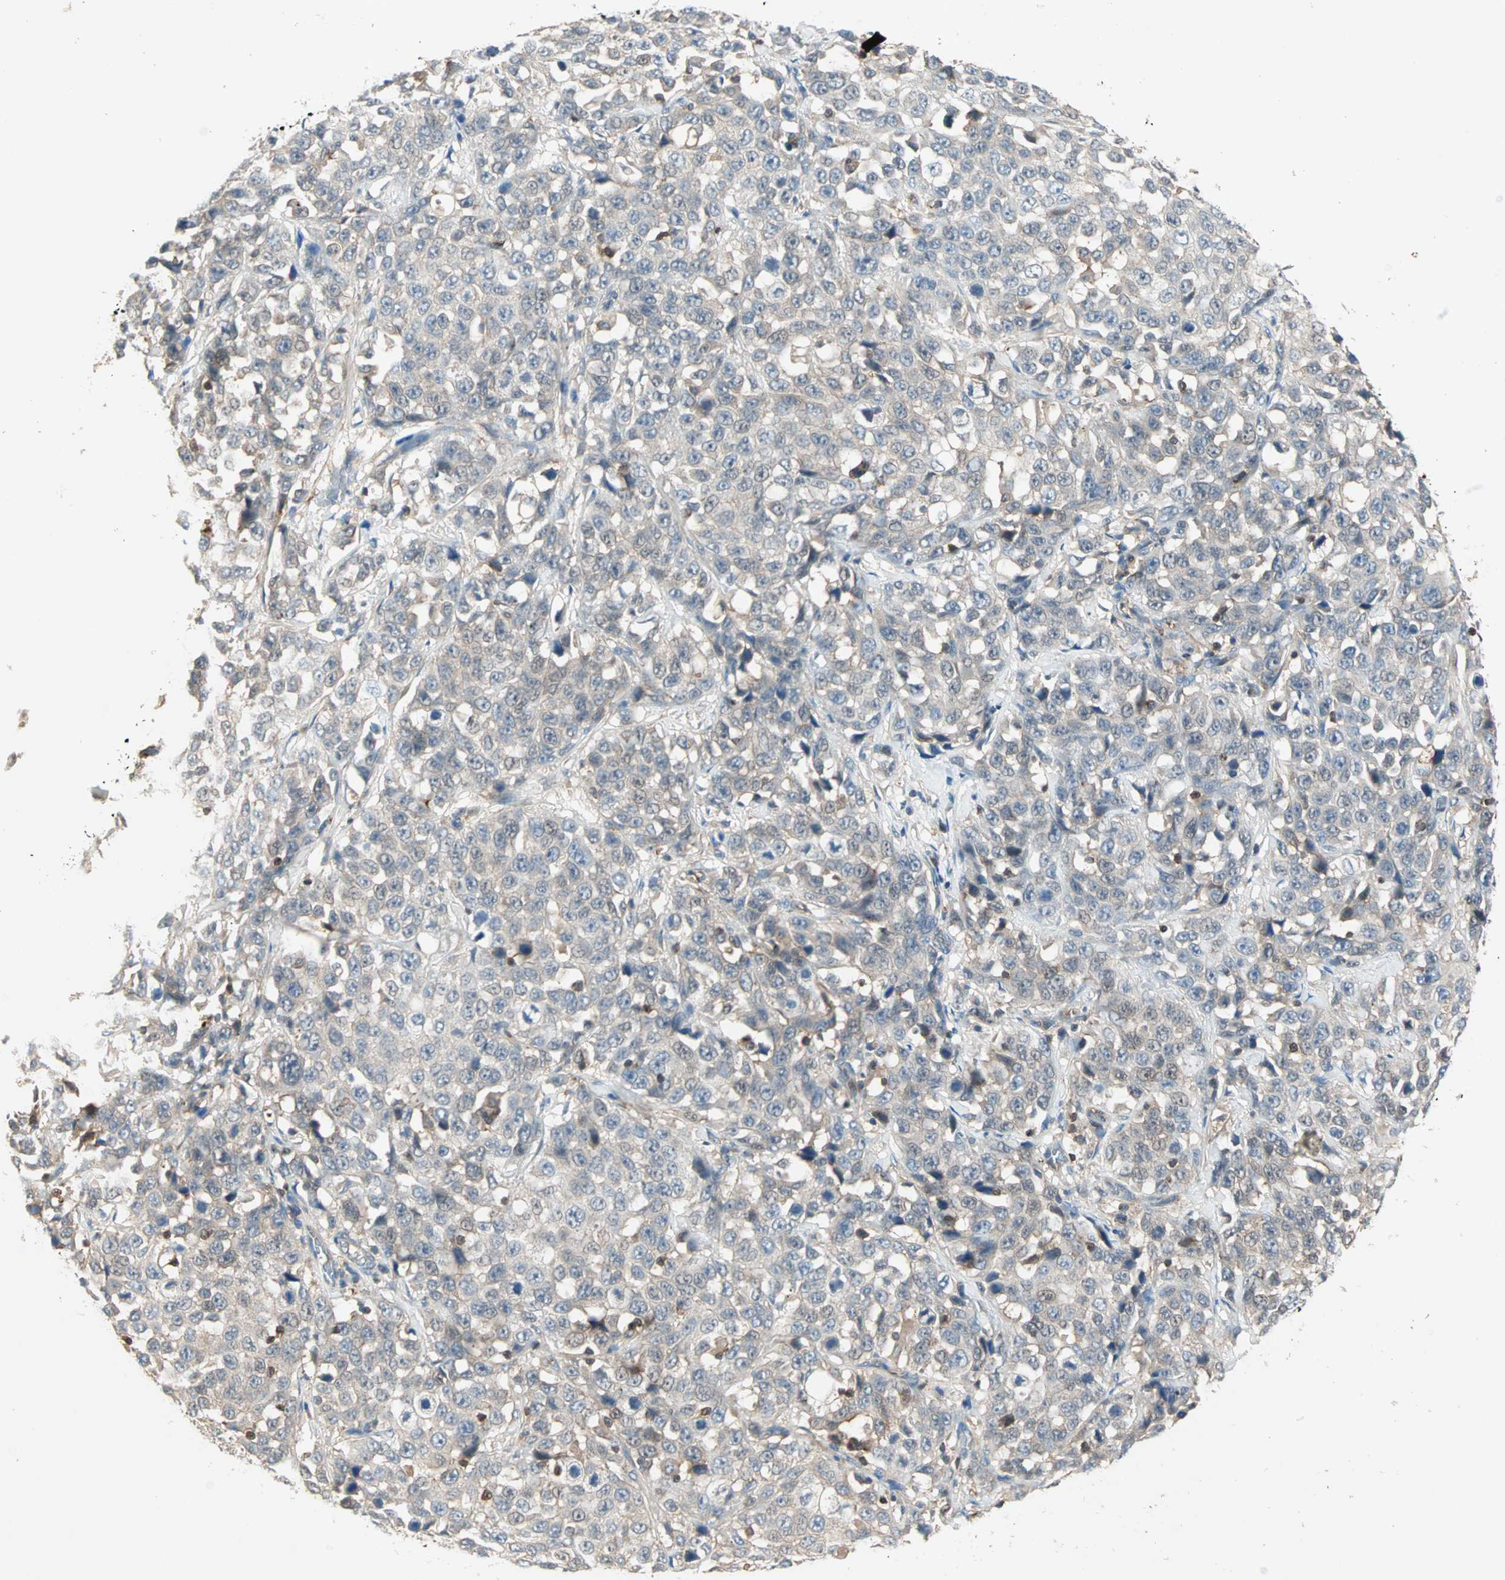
{"staining": {"intensity": "weak", "quantity": ">75%", "location": "cytoplasmic/membranous"}, "tissue": "stomach cancer", "cell_type": "Tumor cells", "image_type": "cancer", "snomed": [{"axis": "morphology", "description": "Normal tissue, NOS"}, {"axis": "morphology", "description": "Adenocarcinoma, NOS"}, {"axis": "topography", "description": "Stomach"}], "caption": "A brown stain labels weak cytoplasmic/membranous expression of a protein in stomach adenocarcinoma tumor cells.", "gene": "TEC", "patient": {"sex": "male", "age": 48}}